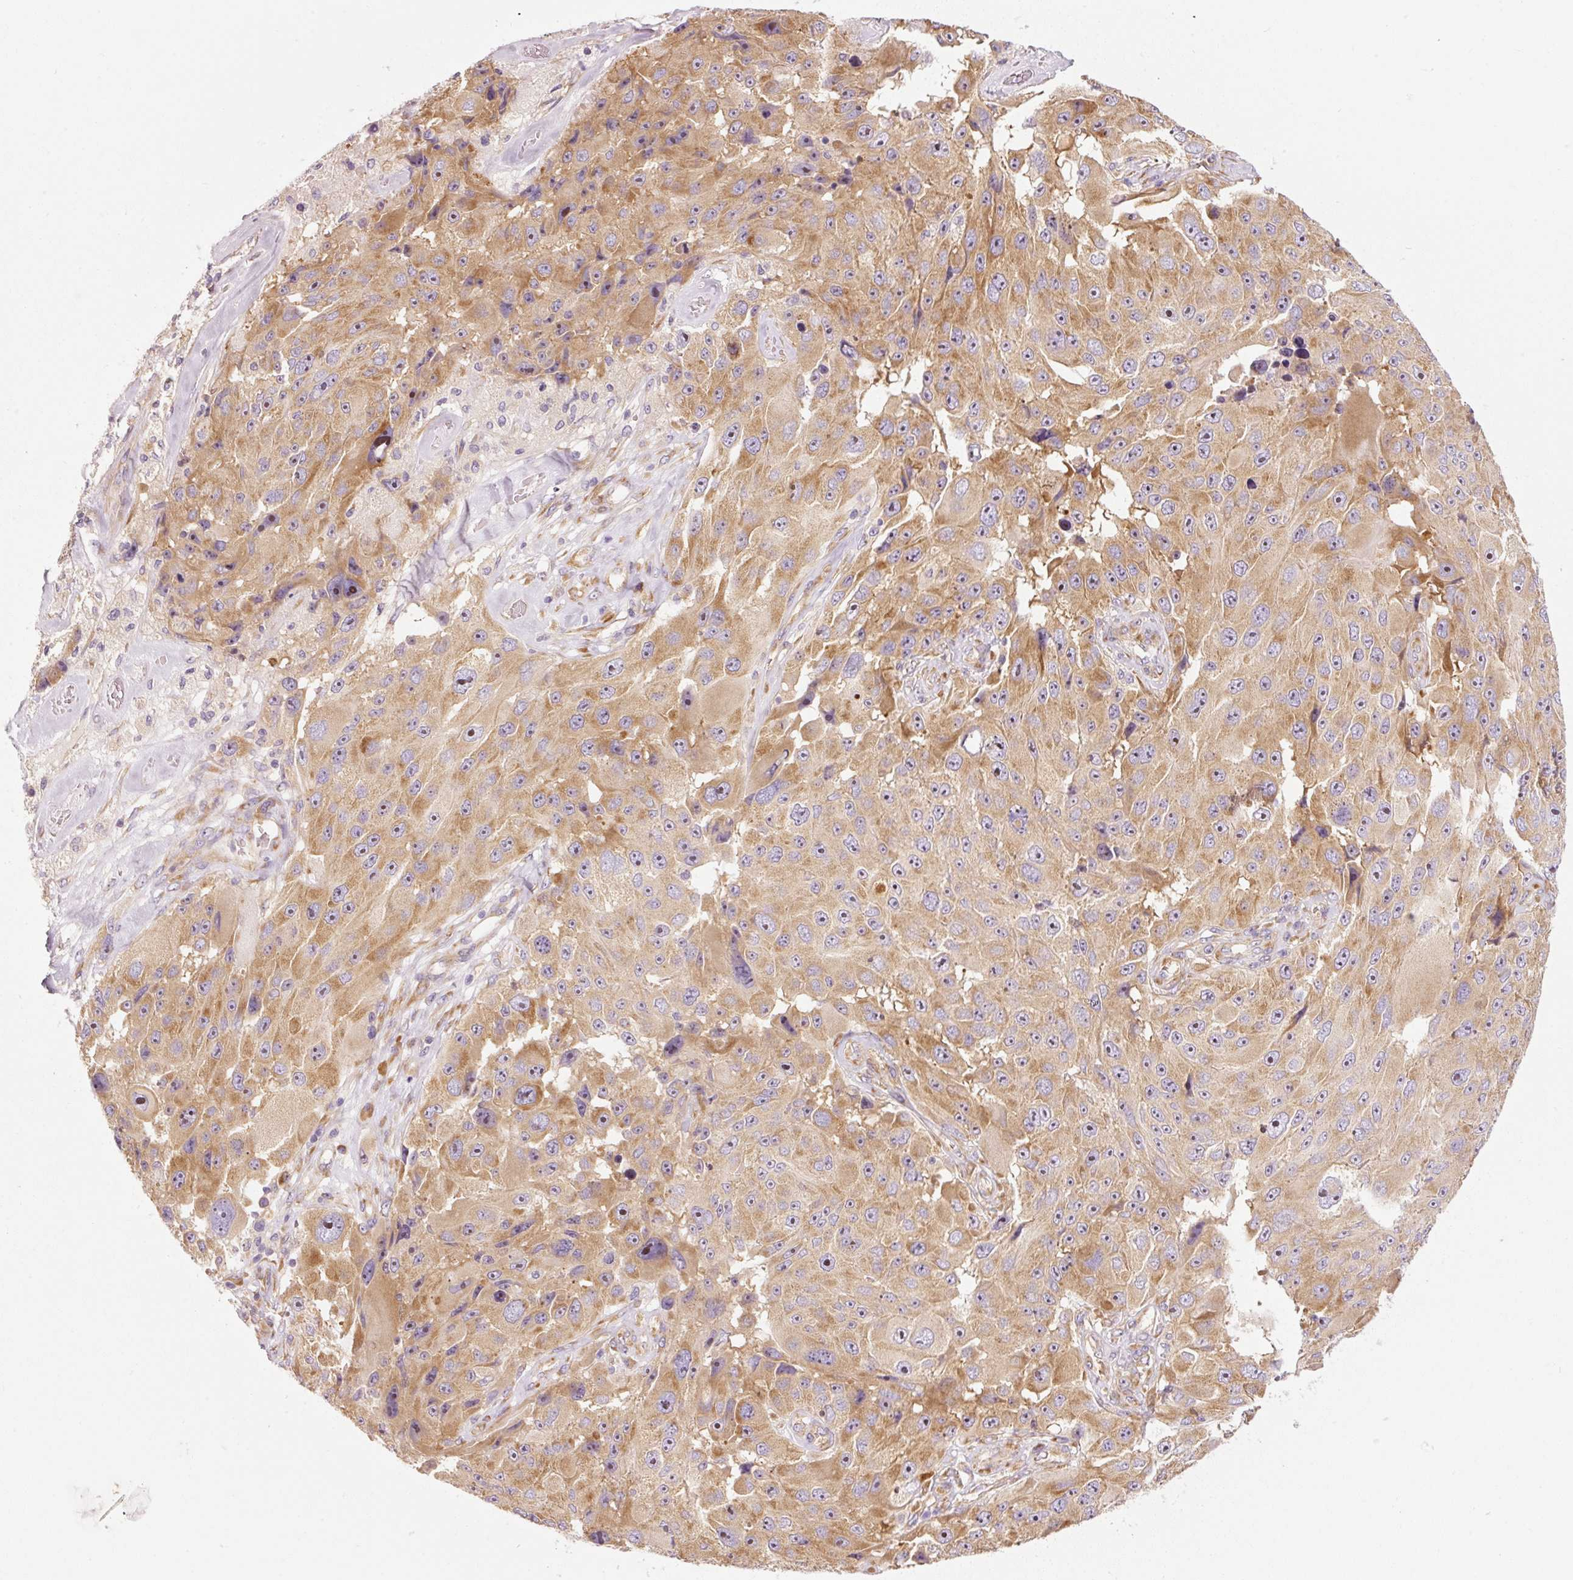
{"staining": {"intensity": "moderate", "quantity": ">75%", "location": "cytoplasmic/membranous"}, "tissue": "melanoma", "cell_type": "Tumor cells", "image_type": "cancer", "snomed": [{"axis": "morphology", "description": "Malignant melanoma, Metastatic site"}, {"axis": "topography", "description": "Lymph node"}], "caption": "A micrograph of human melanoma stained for a protein displays moderate cytoplasmic/membranous brown staining in tumor cells.", "gene": "RPL10A", "patient": {"sex": "male", "age": 62}}